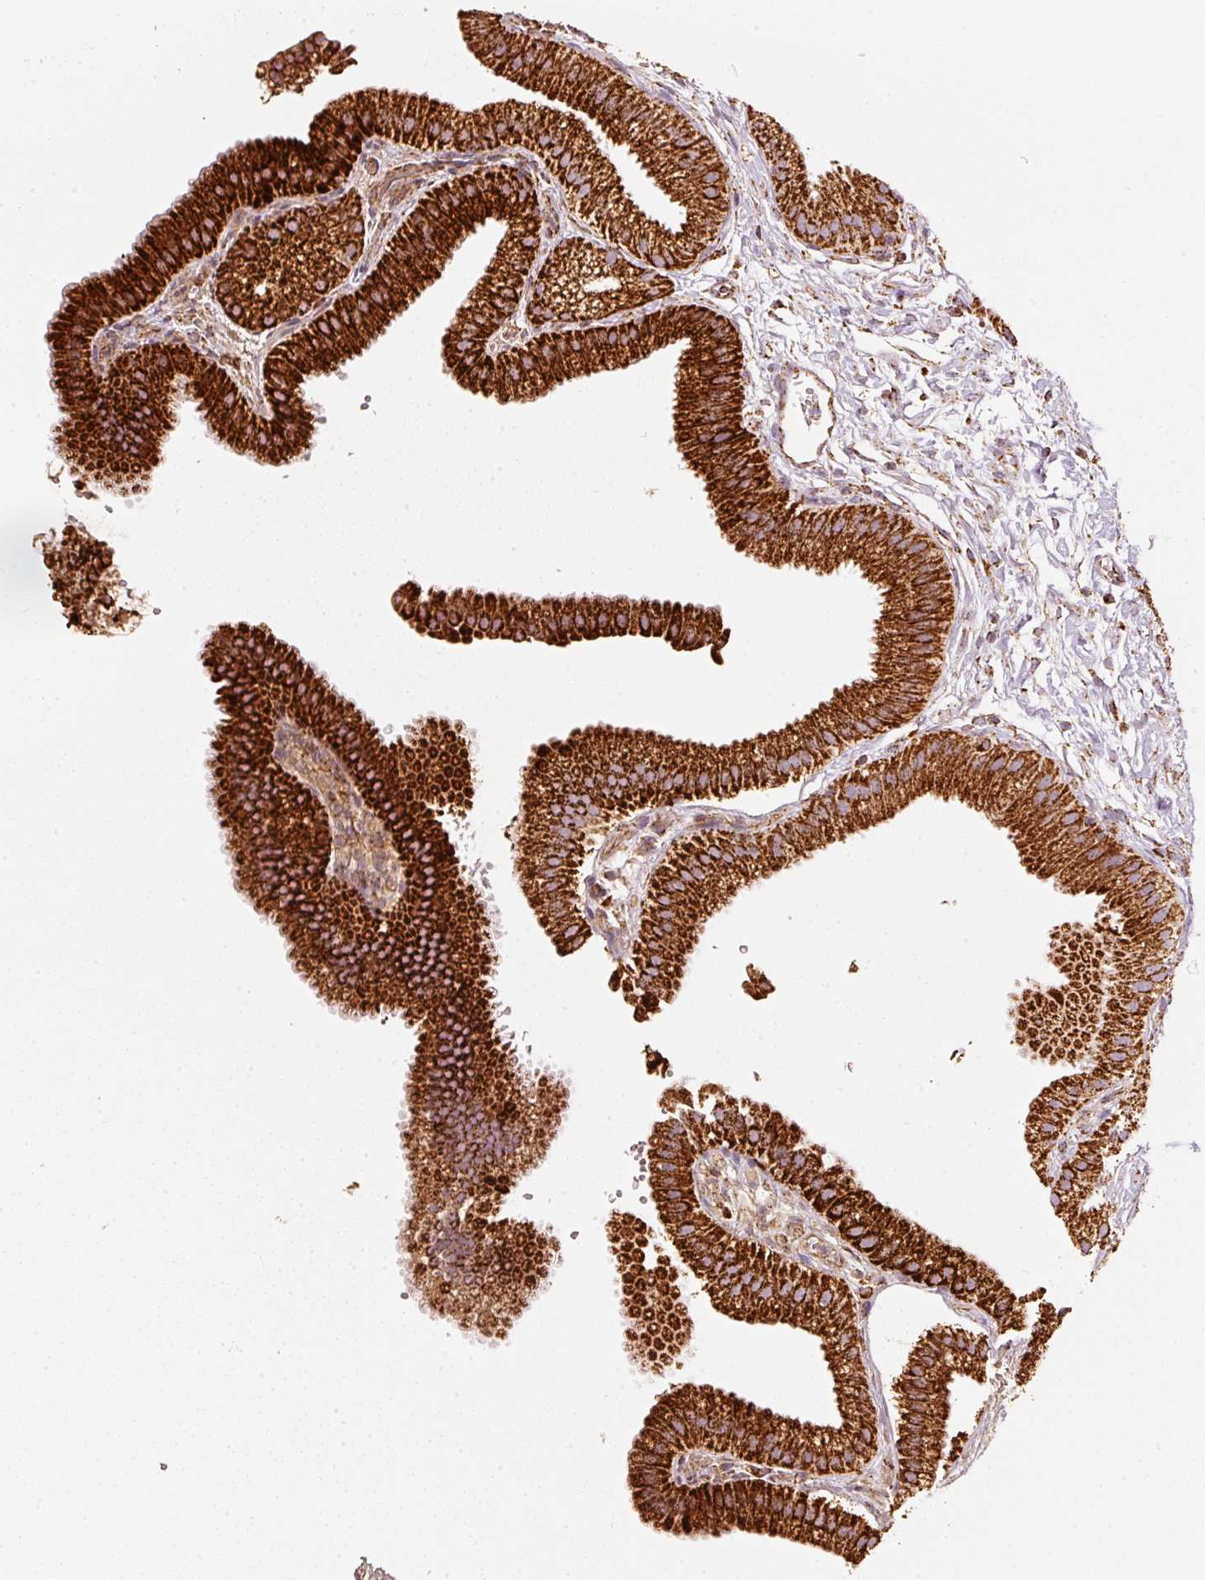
{"staining": {"intensity": "strong", "quantity": ">75%", "location": "cytoplasmic/membranous"}, "tissue": "gallbladder", "cell_type": "Glandular cells", "image_type": "normal", "snomed": [{"axis": "morphology", "description": "Normal tissue, NOS"}, {"axis": "topography", "description": "Gallbladder"}], "caption": "An immunohistochemistry (IHC) micrograph of benign tissue is shown. Protein staining in brown labels strong cytoplasmic/membranous positivity in gallbladder within glandular cells.", "gene": "UQCRC1", "patient": {"sex": "female", "age": 63}}